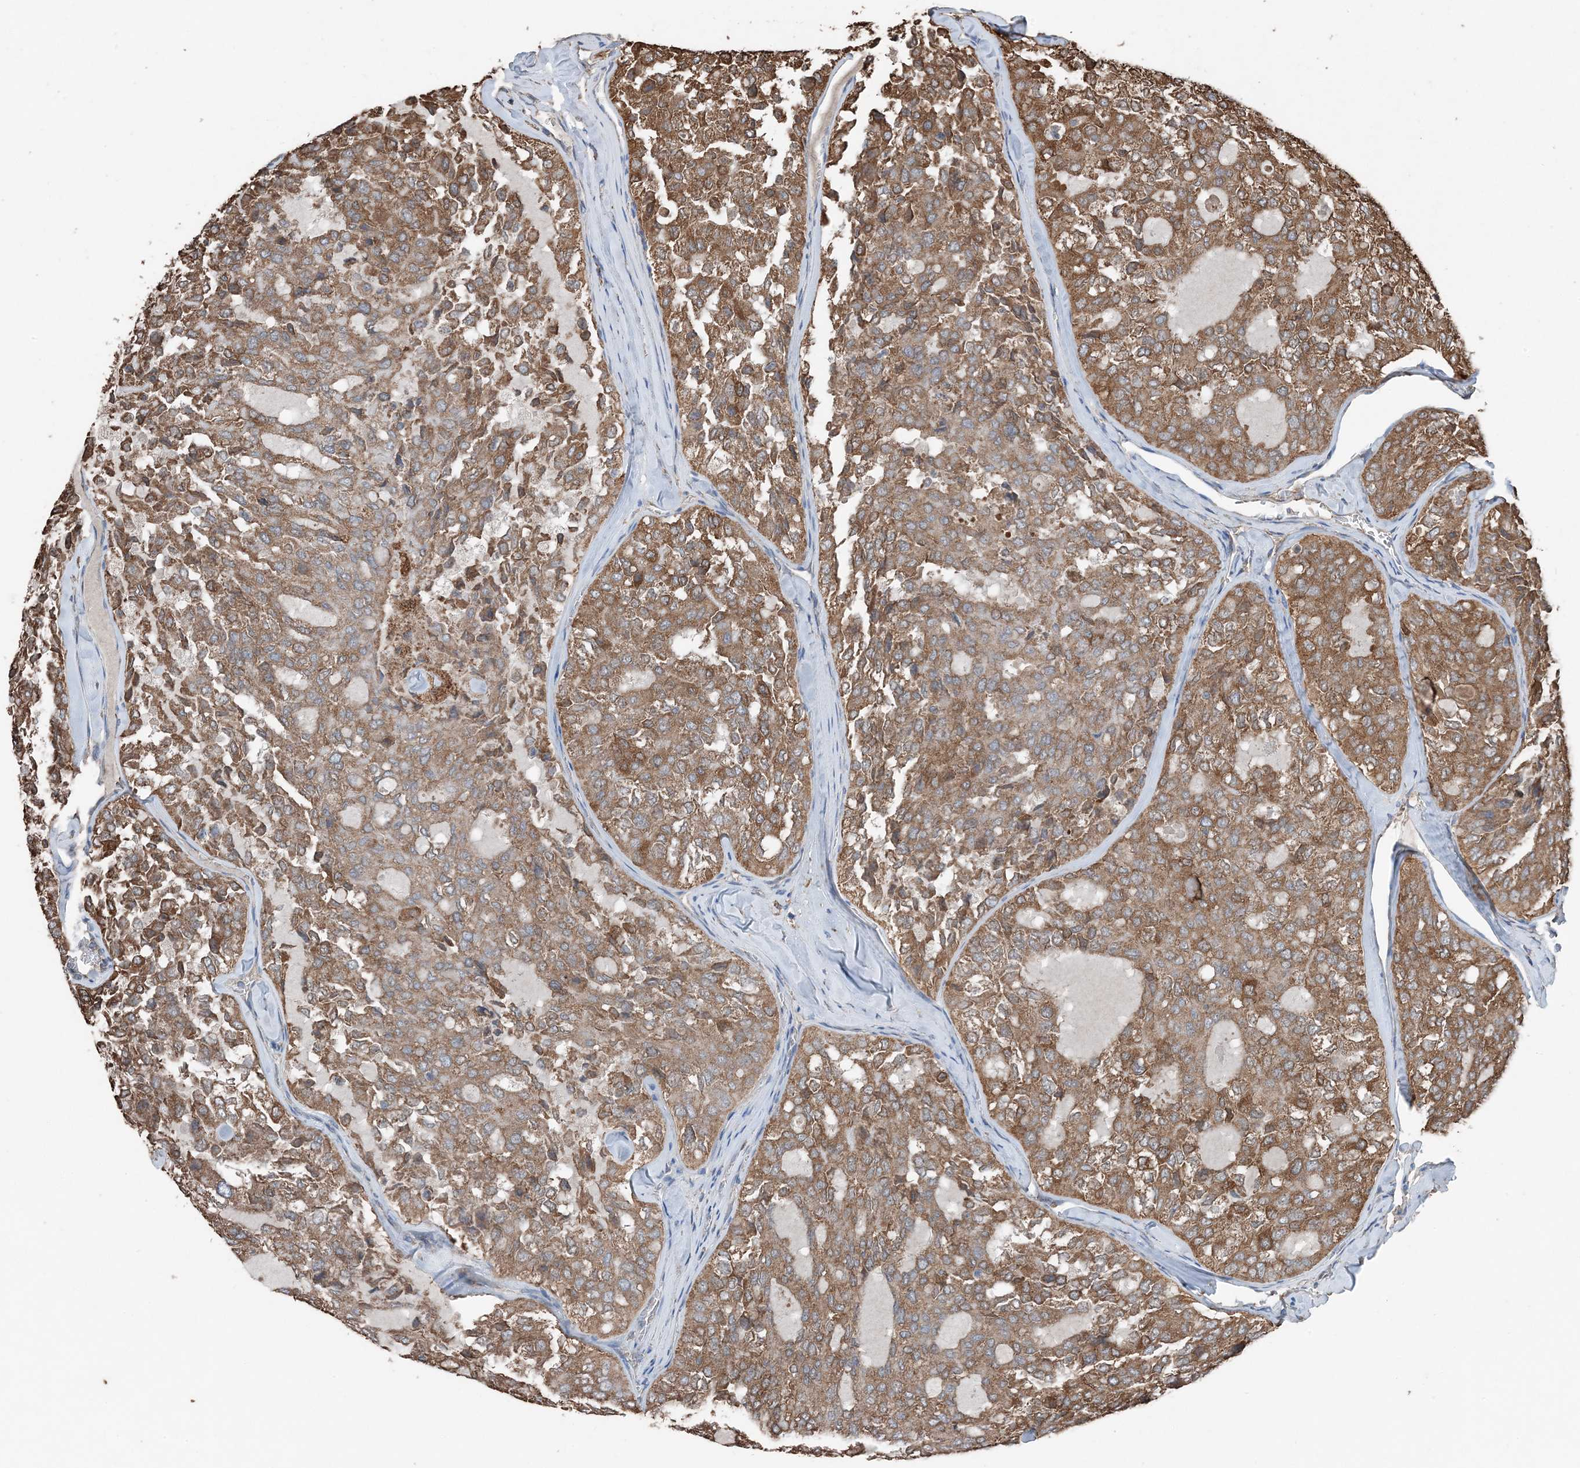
{"staining": {"intensity": "moderate", "quantity": ">75%", "location": "cytoplasmic/membranous"}, "tissue": "thyroid cancer", "cell_type": "Tumor cells", "image_type": "cancer", "snomed": [{"axis": "morphology", "description": "Follicular adenoma carcinoma, NOS"}, {"axis": "topography", "description": "Thyroid gland"}], "caption": "Thyroid follicular adenoma carcinoma stained for a protein demonstrates moderate cytoplasmic/membranous positivity in tumor cells. Nuclei are stained in blue.", "gene": "PDIA6", "patient": {"sex": "male", "age": 75}}